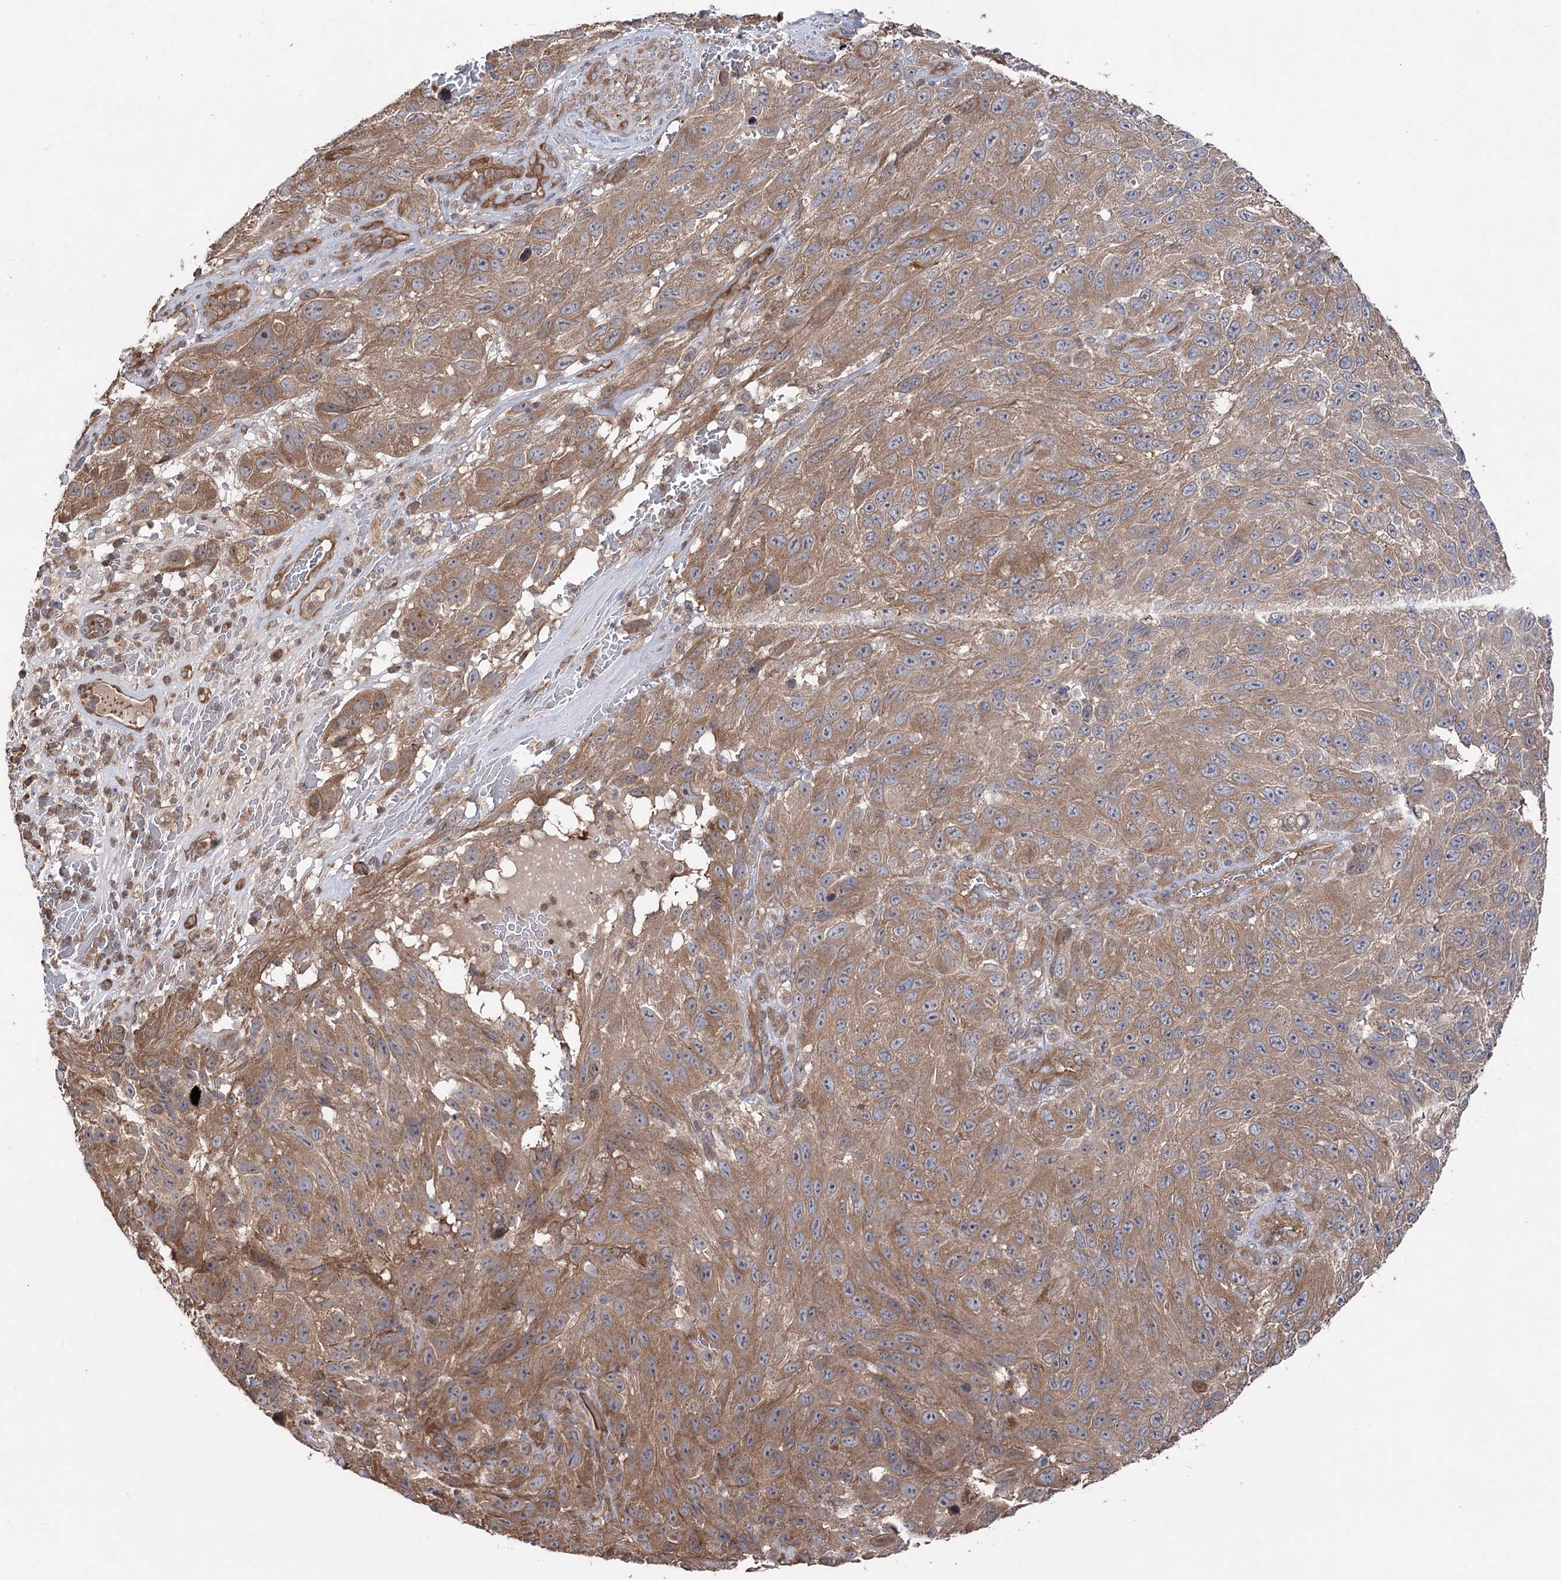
{"staining": {"intensity": "moderate", "quantity": ">75%", "location": "cytoplasmic/membranous"}, "tissue": "melanoma", "cell_type": "Tumor cells", "image_type": "cancer", "snomed": [{"axis": "morphology", "description": "Malignant melanoma, NOS"}, {"axis": "topography", "description": "Skin"}], "caption": "Protein staining of melanoma tissue demonstrates moderate cytoplasmic/membranous positivity in about >75% of tumor cells.", "gene": "LARS2", "patient": {"sex": "female", "age": 96}}